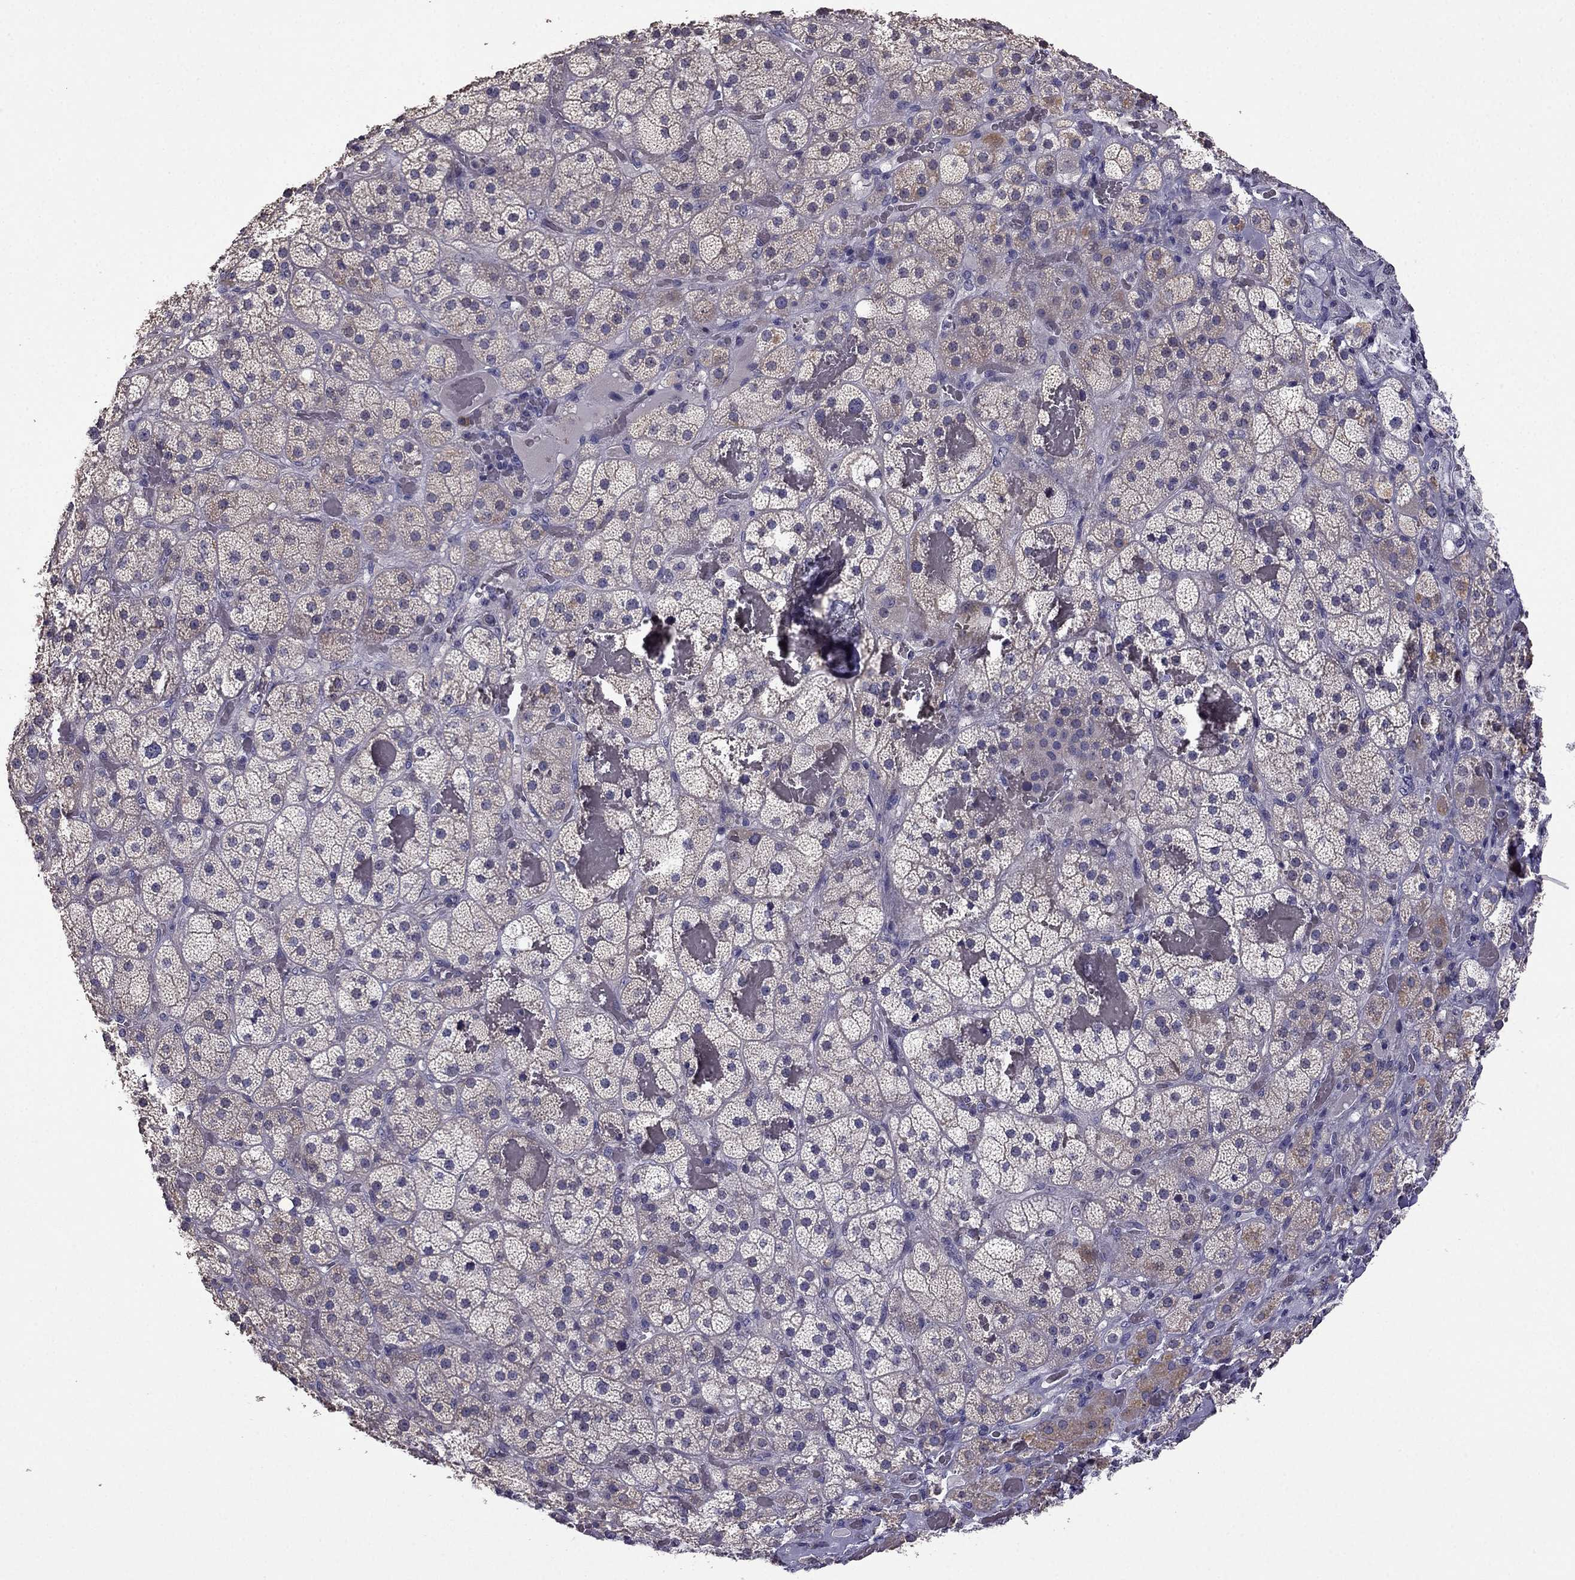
{"staining": {"intensity": "weak", "quantity": "<25%", "location": "cytoplasmic/membranous"}, "tissue": "adrenal gland", "cell_type": "Glandular cells", "image_type": "normal", "snomed": [{"axis": "morphology", "description": "Normal tissue, NOS"}, {"axis": "topography", "description": "Adrenal gland"}], "caption": "Normal adrenal gland was stained to show a protein in brown. There is no significant positivity in glandular cells.", "gene": "CDH9", "patient": {"sex": "male", "age": 57}}